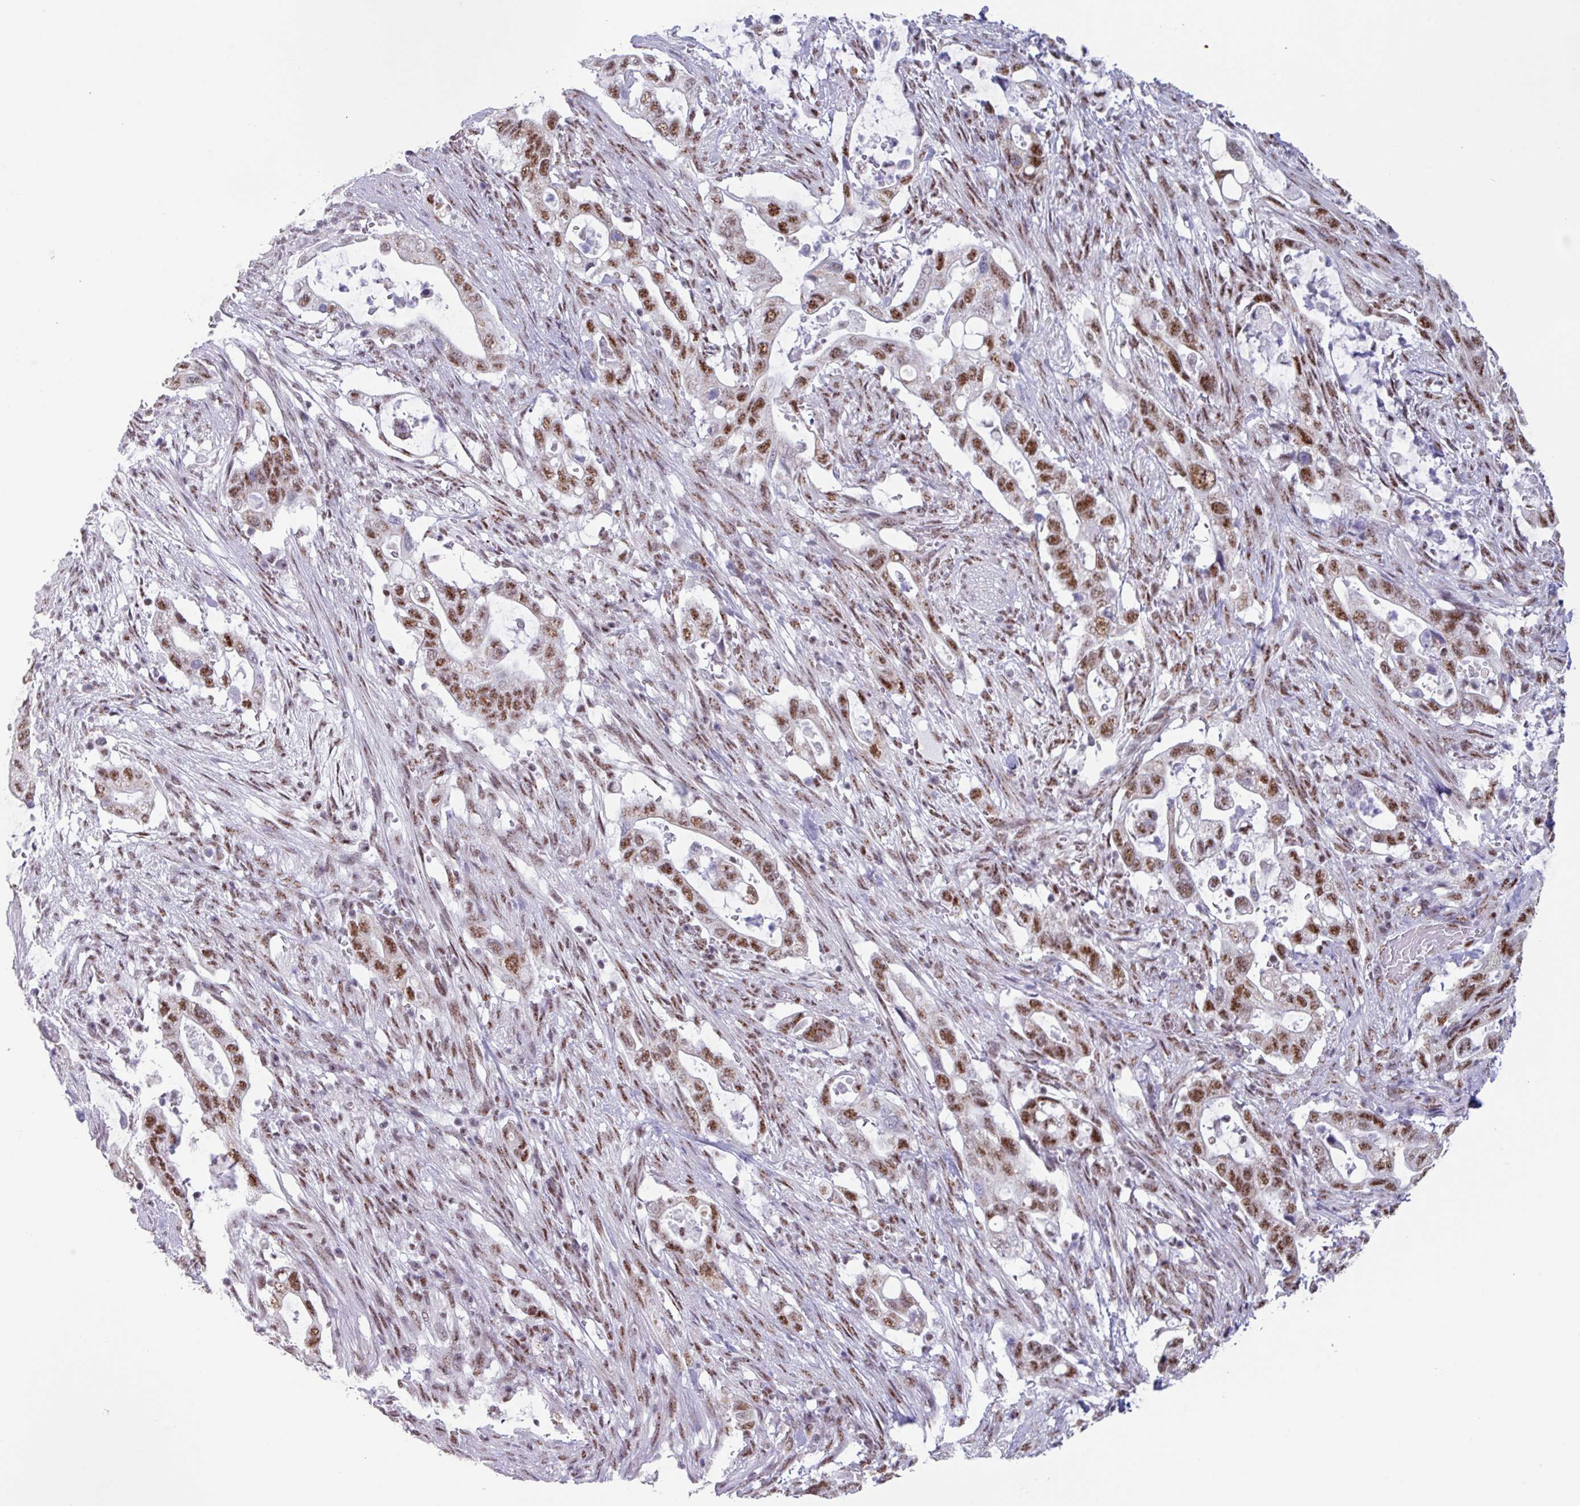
{"staining": {"intensity": "moderate", "quantity": ">75%", "location": "nuclear"}, "tissue": "pancreatic cancer", "cell_type": "Tumor cells", "image_type": "cancer", "snomed": [{"axis": "morphology", "description": "Adenocarcinoma, NOS"}, {"axis": "topography", "description": "Pancreas"}], "caption": "Immunohistochemical staining of human pancreatic cancer reveals medium levels of moderate nuclear protein expression in about >75% of tumor cells.", "gene": "PUF60", "patient": {"sex": "female", "age": 72}}